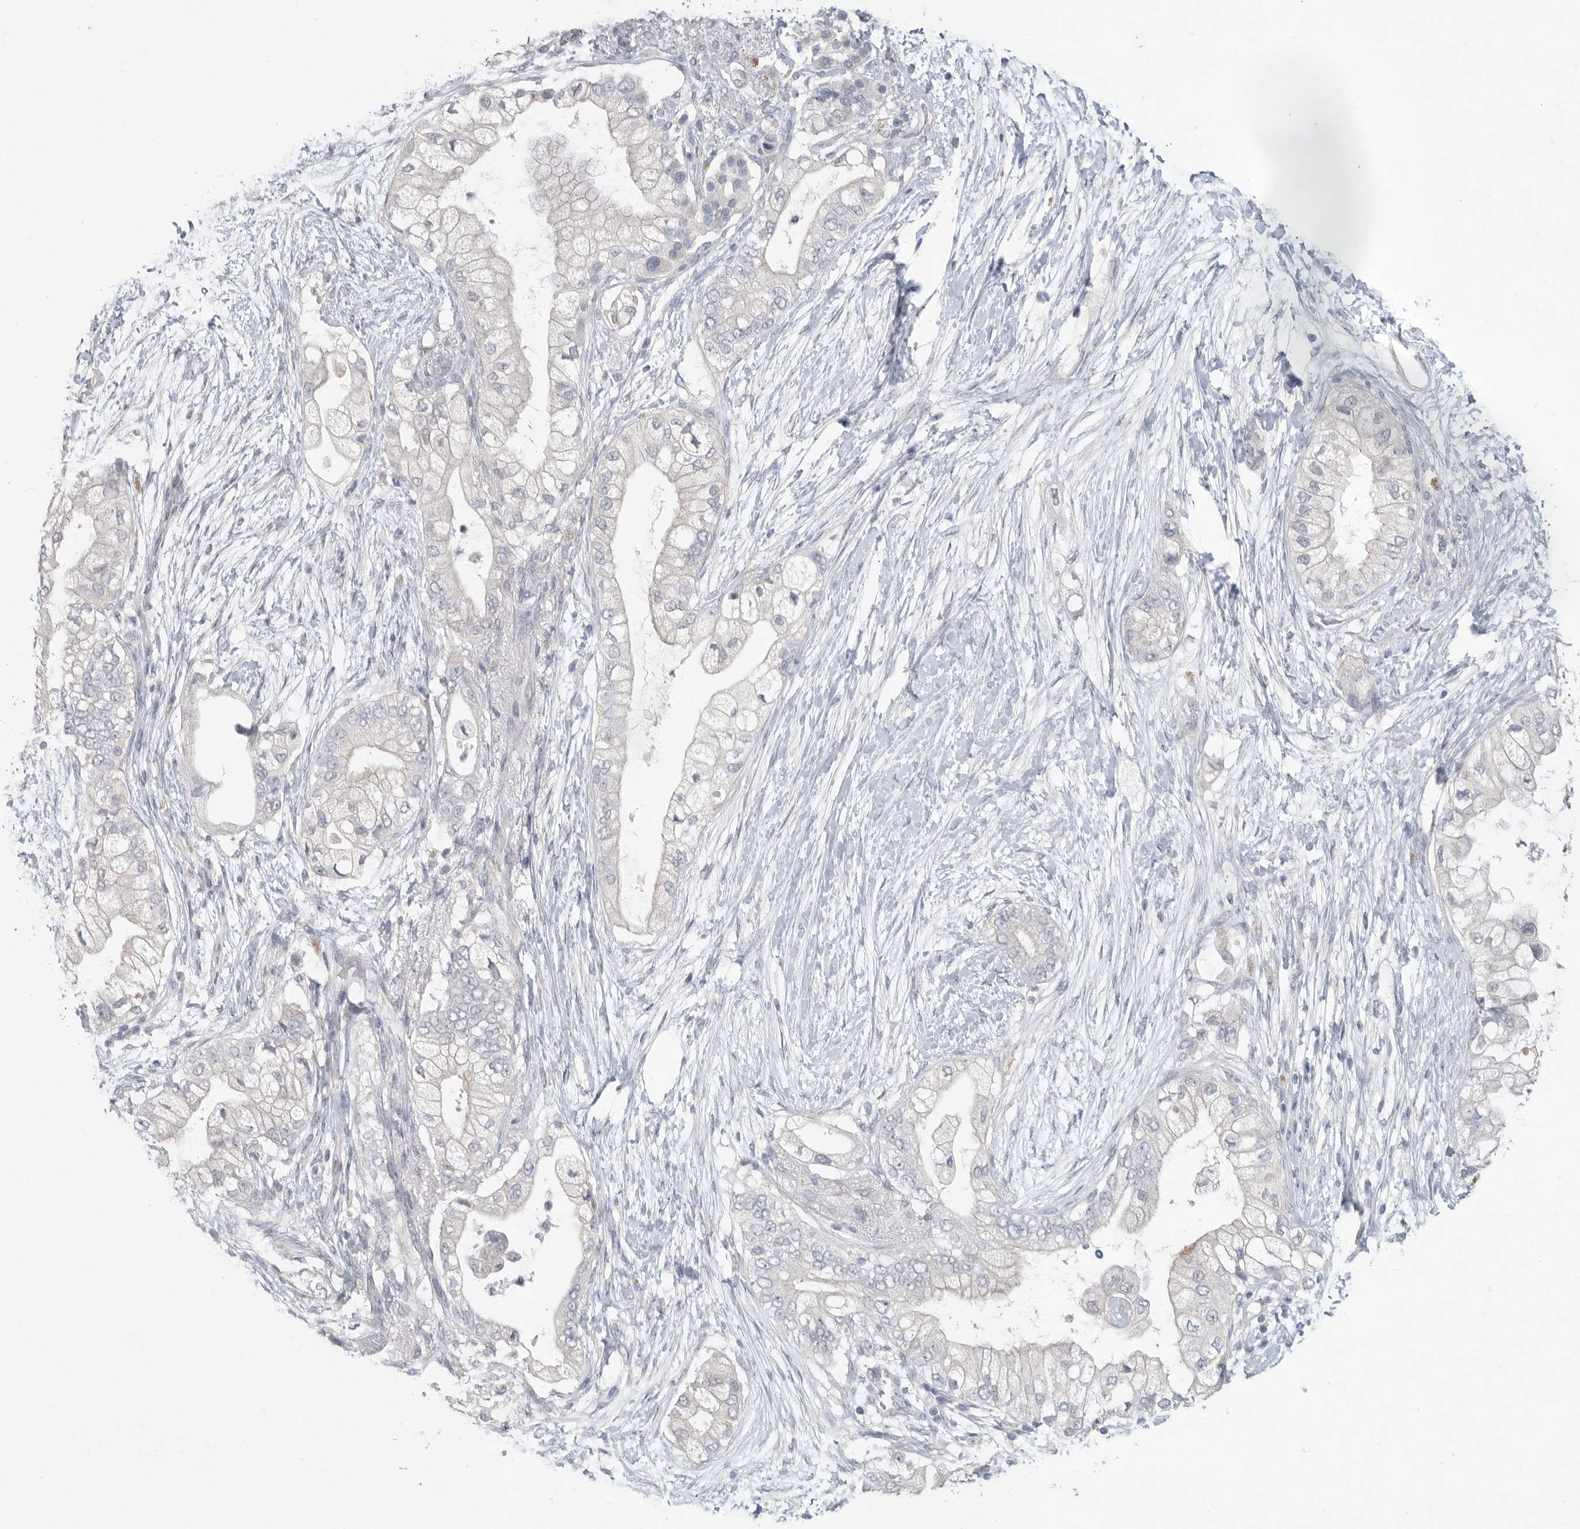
{"staining": {"intensity": "negative", "quantity": "none", "location": "none"}, "tissue": "pancreatic cancer", "cell_type": "Tumor cells", "image_type": "cancer", "snomed": [{"axis": "morphology", "description": "Adenocarcinoma, NOS"}, {"axis": "topography", "description": "Pancreas"}], "caption": "Tumor cells are negative for protein expression in human pancreatic cancer.", "gene": "REG4", "patient": {"sex": "male", "age": 53}}